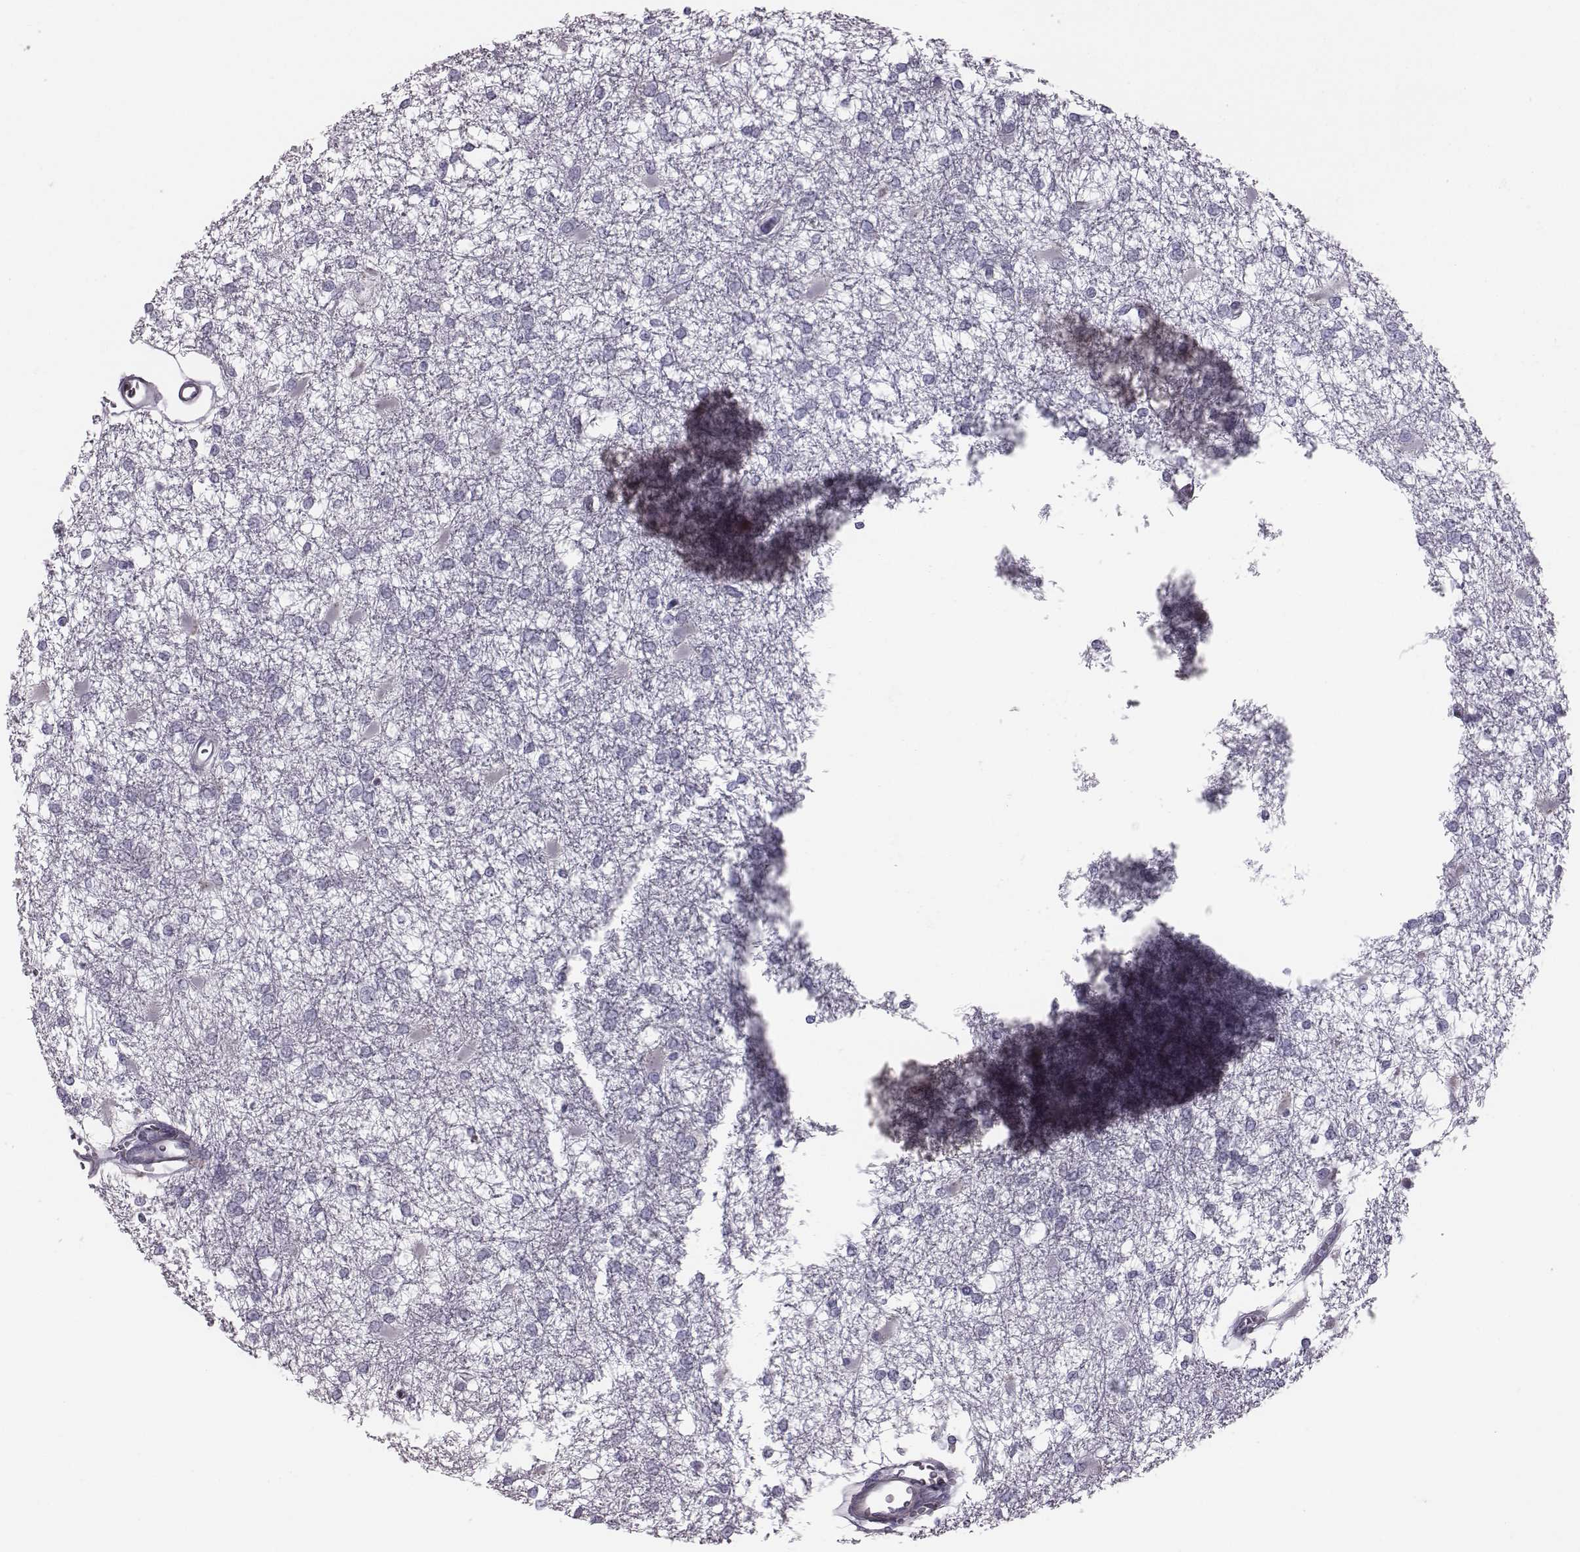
{"staining": {"intensity": "negative", "quantity": "none", "location": "none"}, "tissue": "glioma", "cell_type": "Tumor cells", "image_type": "cancer", "snomed": [{"axis": "morphology", "description": "Glioma, malignant, High grade"}, {"axis": "topography", "description": "Cerebral cortex"}], "caption": "A photomicrograph of malignant glioma (high-grade) stained for a protein exhibits no brown staining in tumor cells. (DAB (3,3'-diaminobenzidine) IHC, high magnification).", "gene": "CRISP1", "patient": {"sex": "male", "age": 79}}